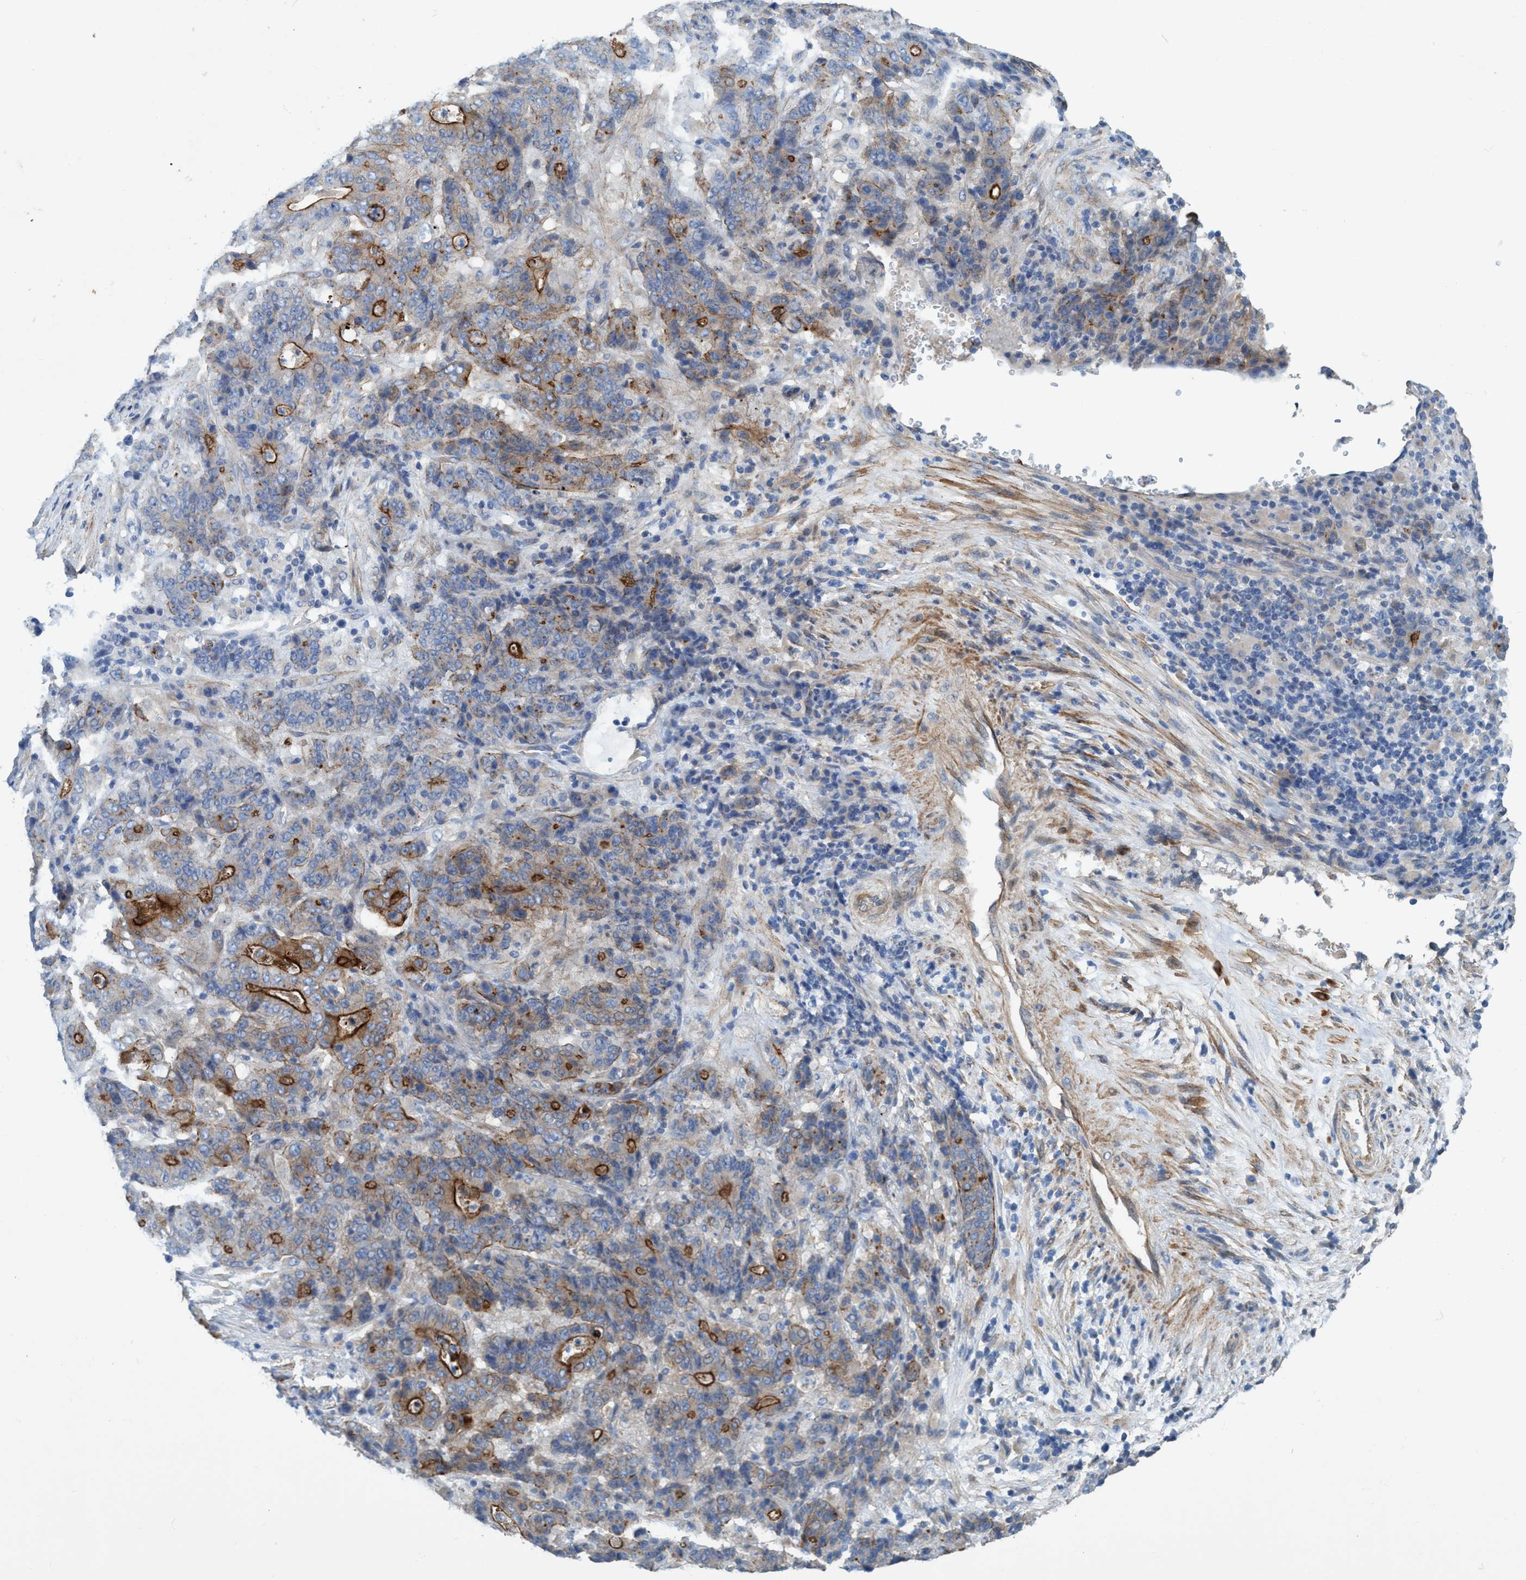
{"staining": {"intensity": "moderate", "quantity": "25%-75%", "location": "cytoplasmic/membranous"}, "tissue": "stomach cancer", "cell_type": "Tumor cells", "image_type": "cancer", "snomed": [{"axis": "morphology", "description": "Adenocarcinoma, NOS"}, {"axis": "topography", "description": "Stomach"}], "caption": "Protein staining of adenocarcinoma (stomach) tissue displays moderate cytoplasmic/membranous expression in about 25%-75% of tumor cells.", "gene": "GULP1", "patient": {"sex": "female", "age": 73}}